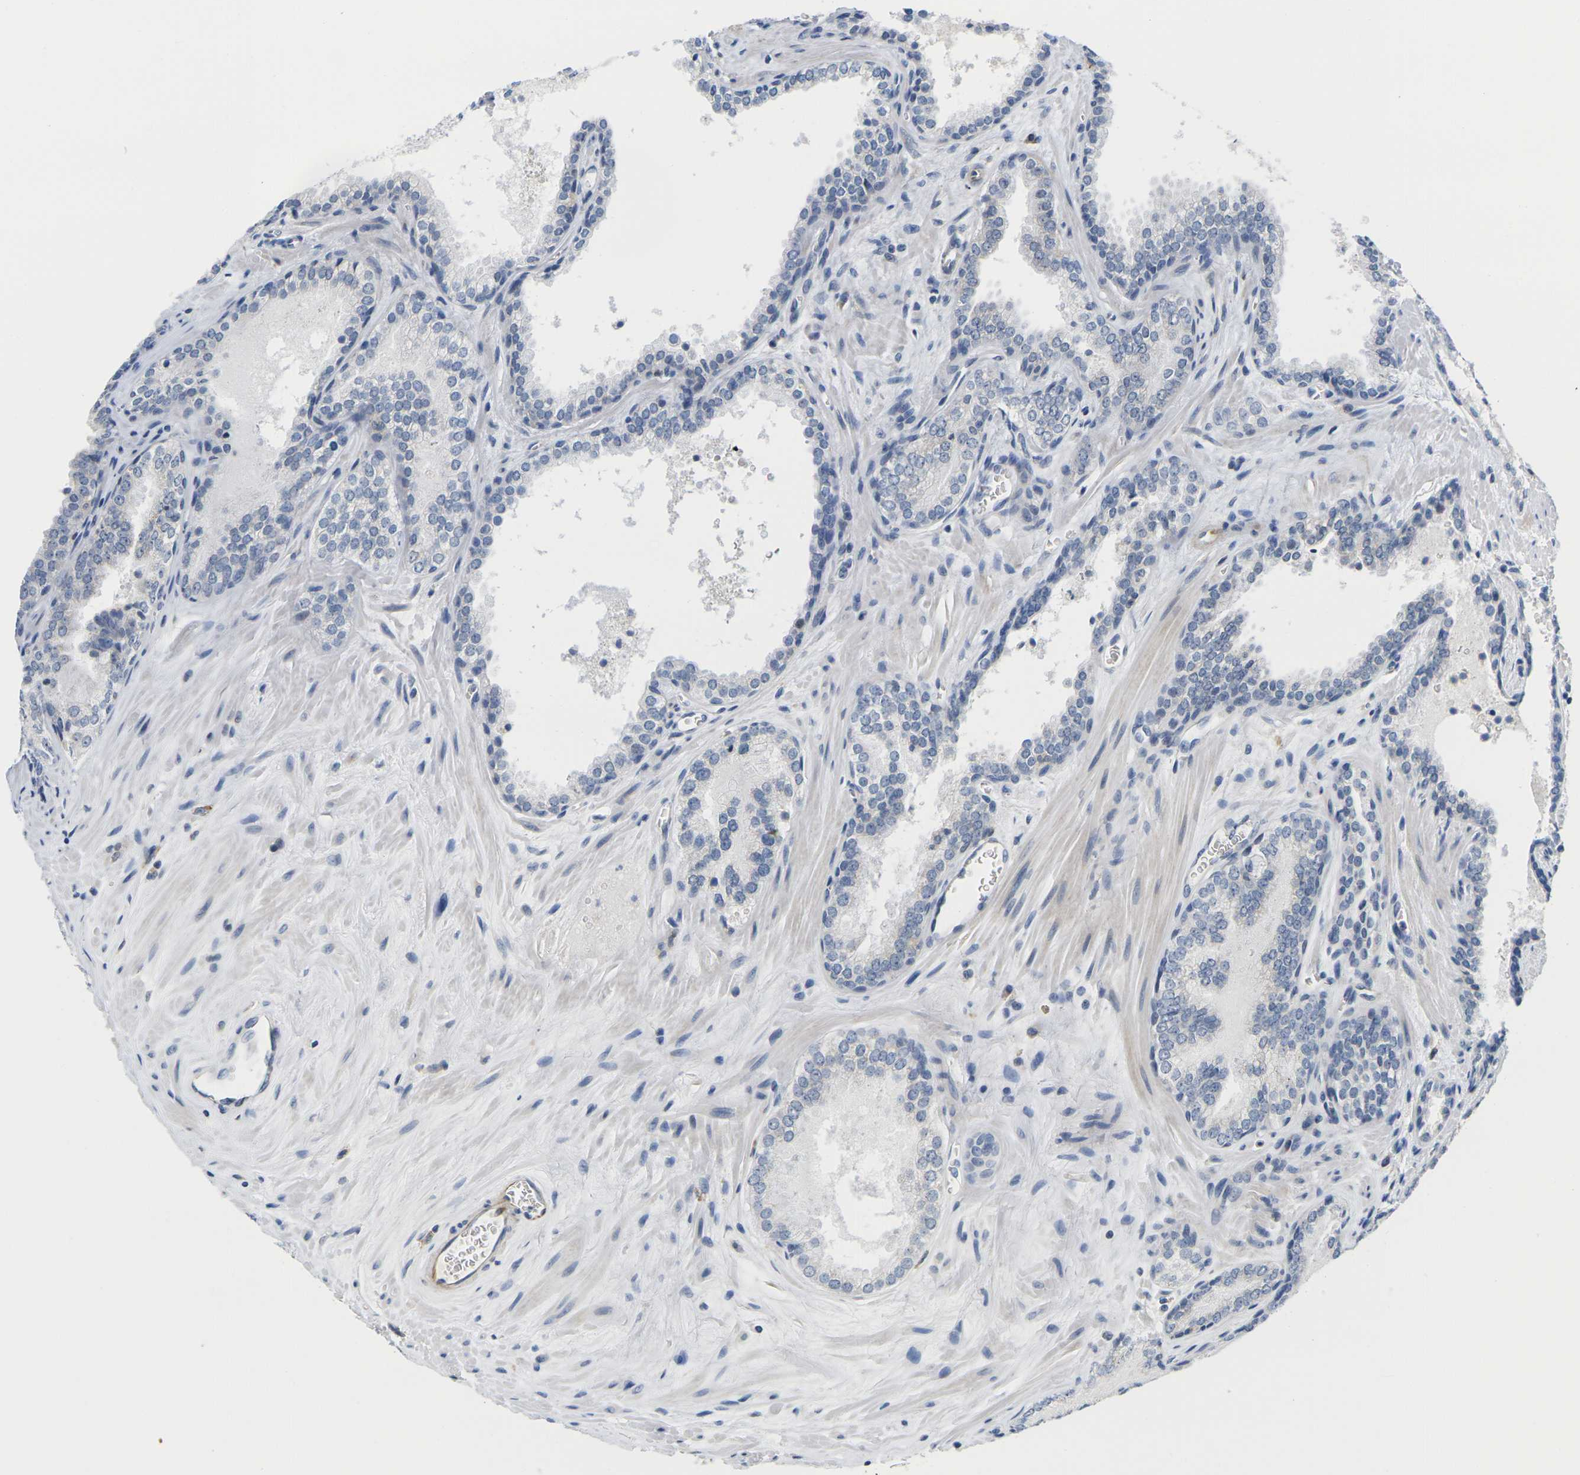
{"staining": {"intensity": "negative", "quantity": "none", "location": "none"}, "tissue": "prostate cancer", "cell_type": "Tumor cells", "image_type": "cancer", "snomed": [{"axis": "morphology", "description": "Adenocarcinoma, Low grade"}, {"axis": "topography", "description": "Prostate"}], "caption": "A high-resolution micrograph shows IHC staining of prostate adenocarcinoma (low-grade), which reveals no significant expression in tumor cells.", "gene": "OTOF", "patient": {"sex": "male", "age": 60}}